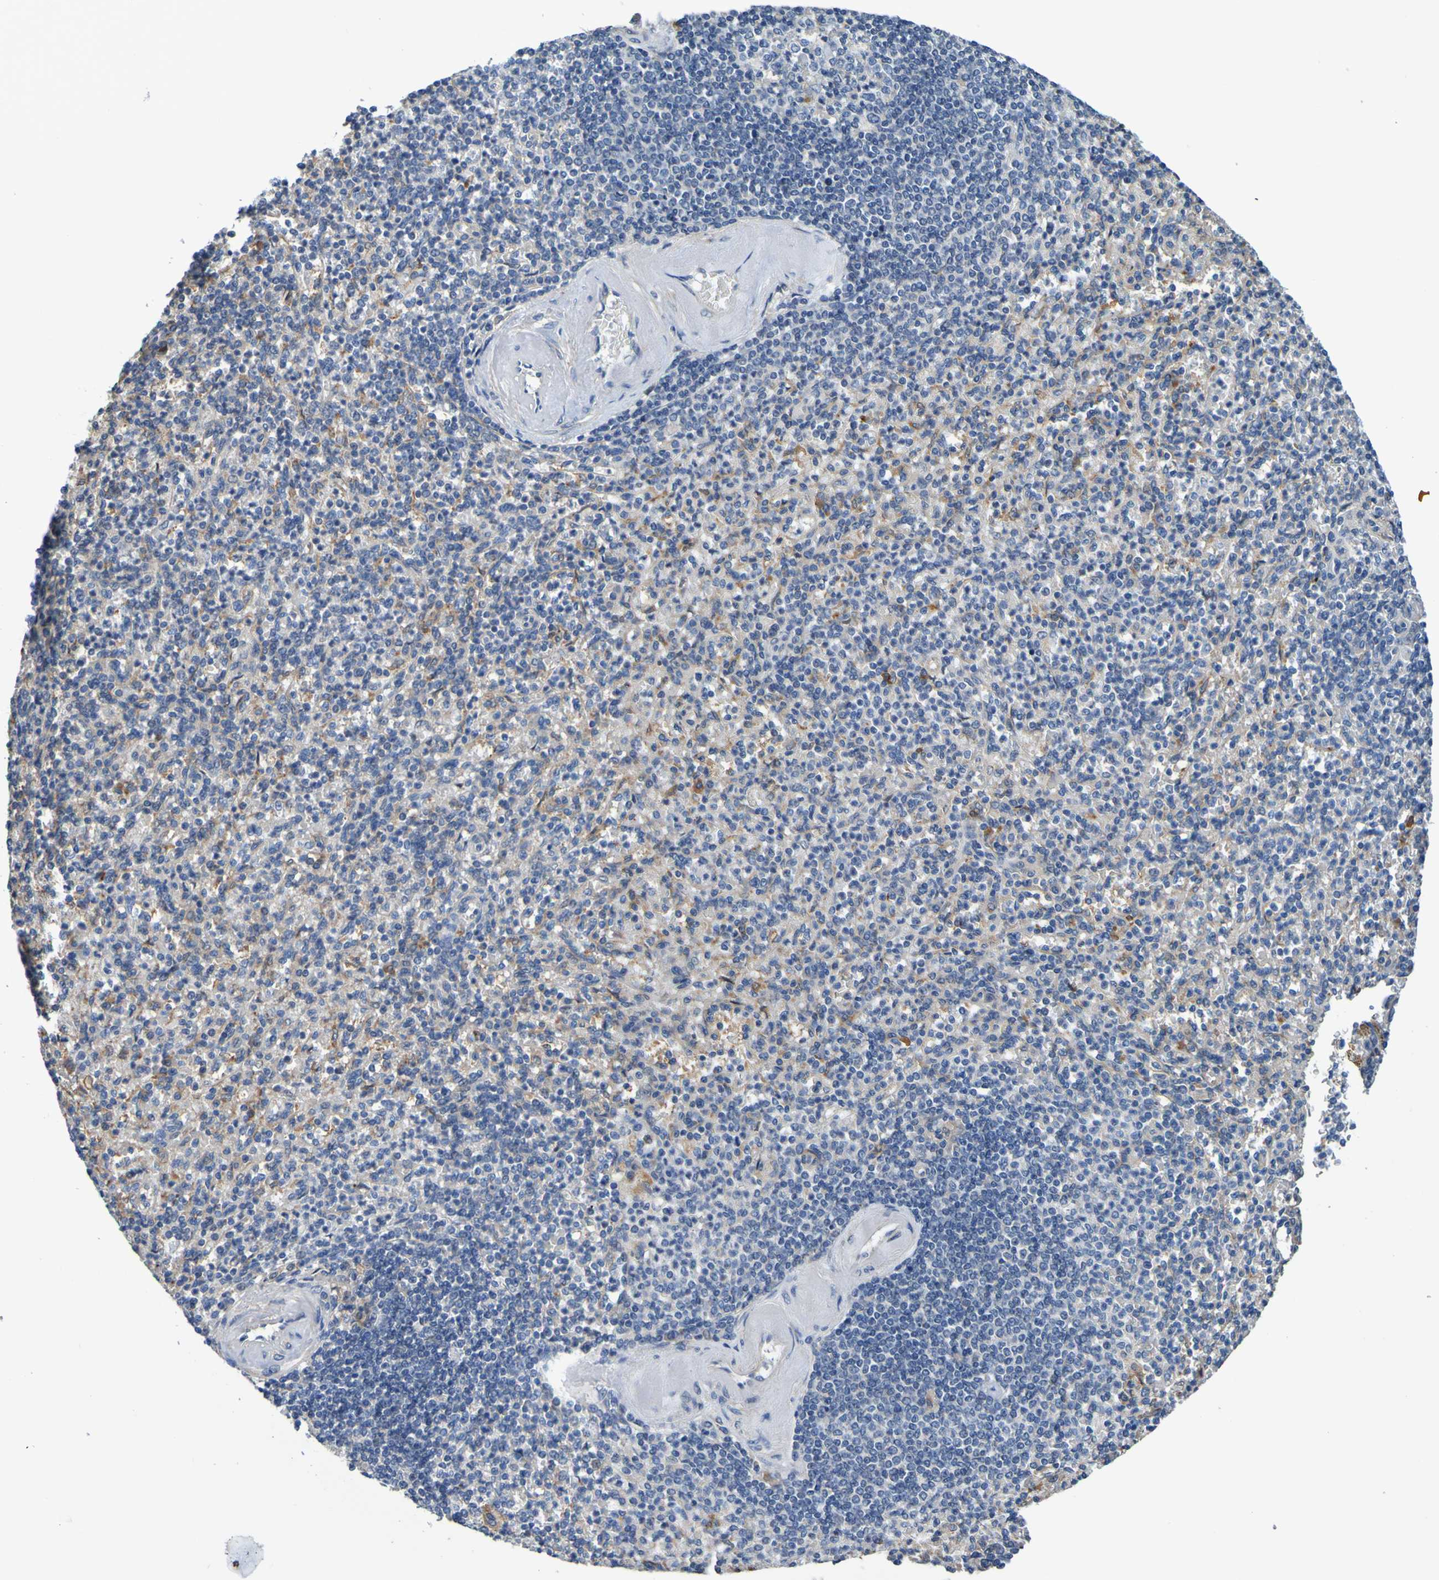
{"staining": {"intensity": "weak", "quantity": ">75%", "location": "cytoplasmic/membranous"}, "tissue": "spleen", "cell_type": "Cells in red pulp", "image_type": "normal", "snomed": [{"axis": "morphology", "description": "Normal tissue, NOS"}, {"axis": "topography", "description": "Spleen"}], "caption": "An image of human spleen stained for a protein shows weak cytoplasmic/membranous brown staining in cells in red pulp.", "gene": "METAP2", "patient": {"sex": "female", "age": 74}}